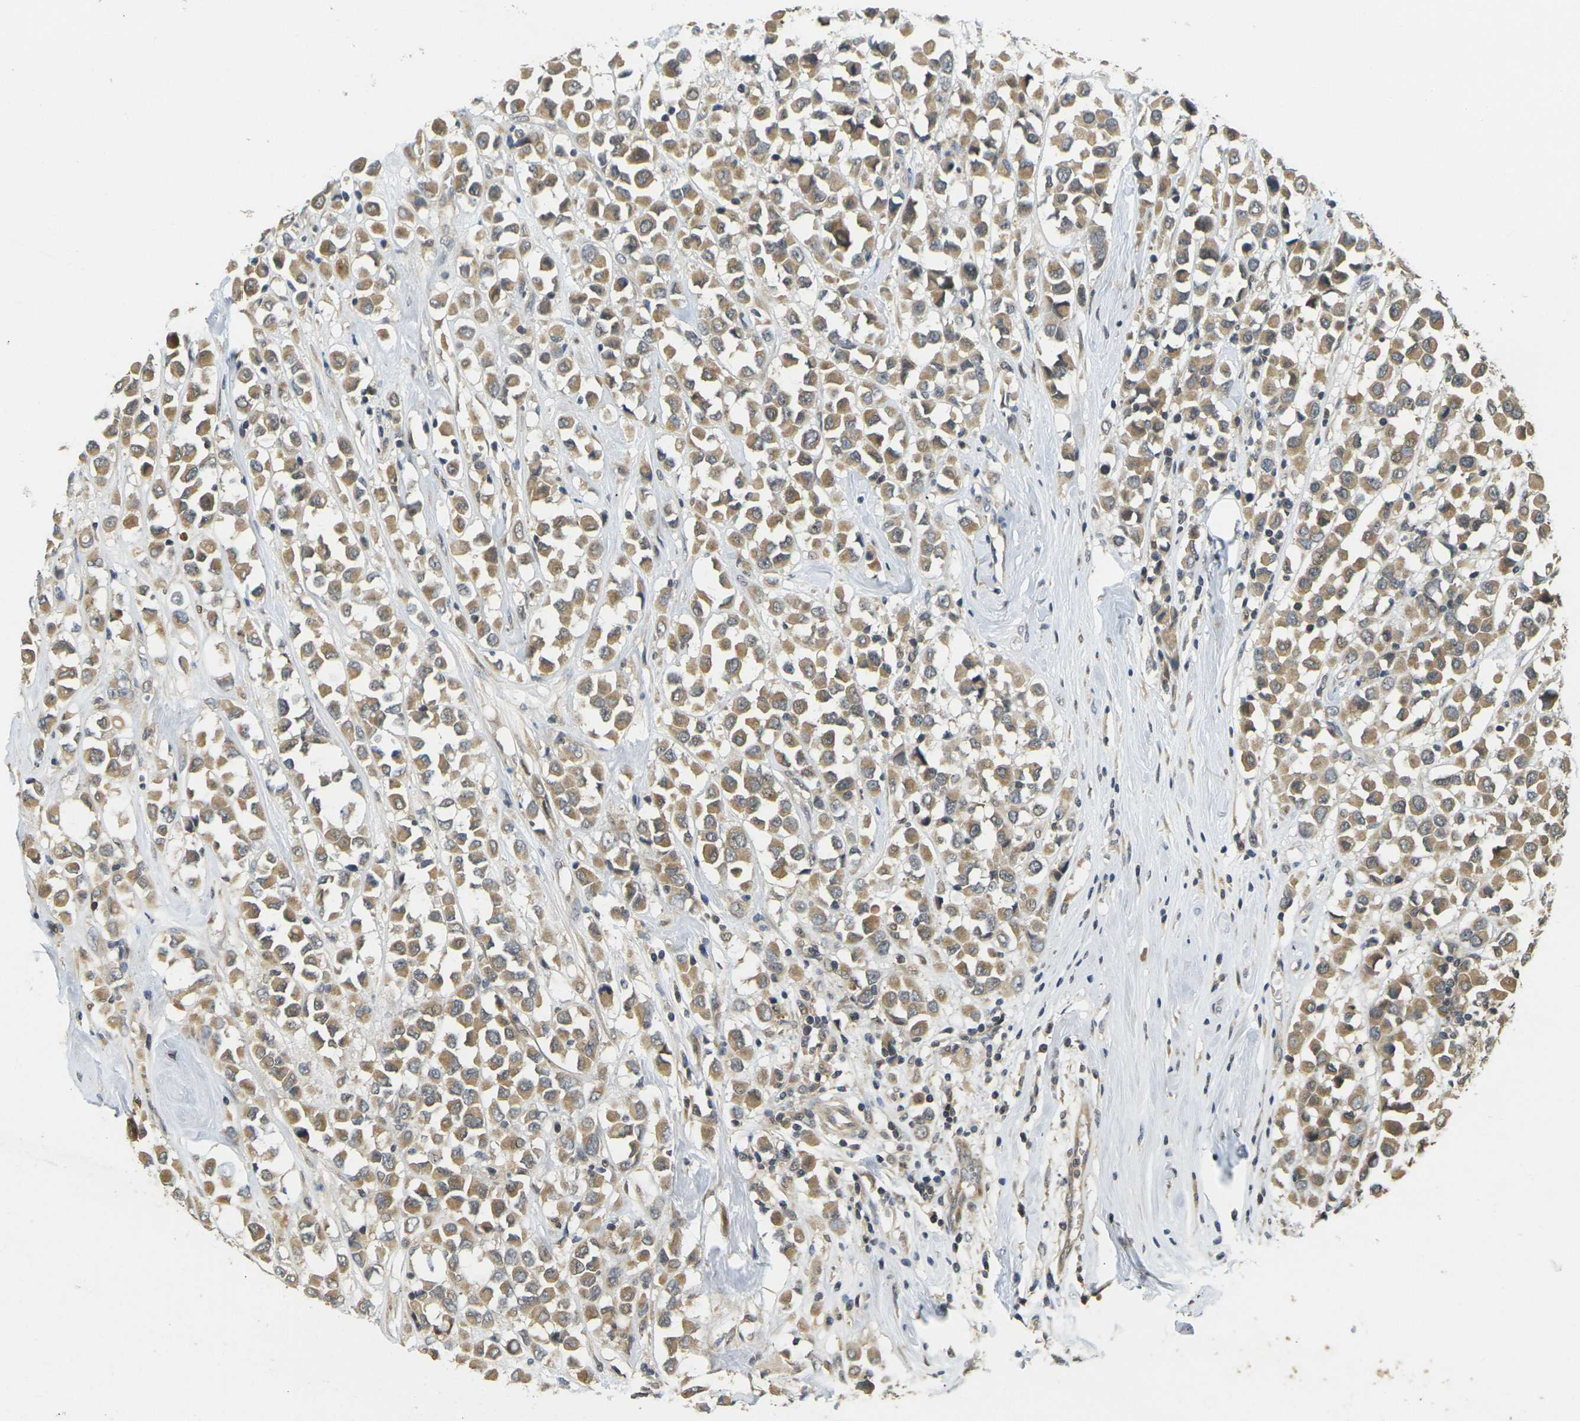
{"staining": {"intensity": "moderate", "quantity": ">75%", "location": "cytoplasmic/membranous"}, "tissue": "breast cancer", "cell_type": "Tumor cells", "image_type": "cancer", "snomed": [{"axis": "morphology", "description": "Duct carcinoma"}, {"axis": "topography", "description": "Breast"}], "caption": "Breast invasive ductal carcinoma was stained to show a protein in brown. There is medium levels of moderate cytoplasmic/membranous staining in approximately >75% of tumor cells.", "gene": "KLHL8", "patient": {"sex": "female", "age": 61}}